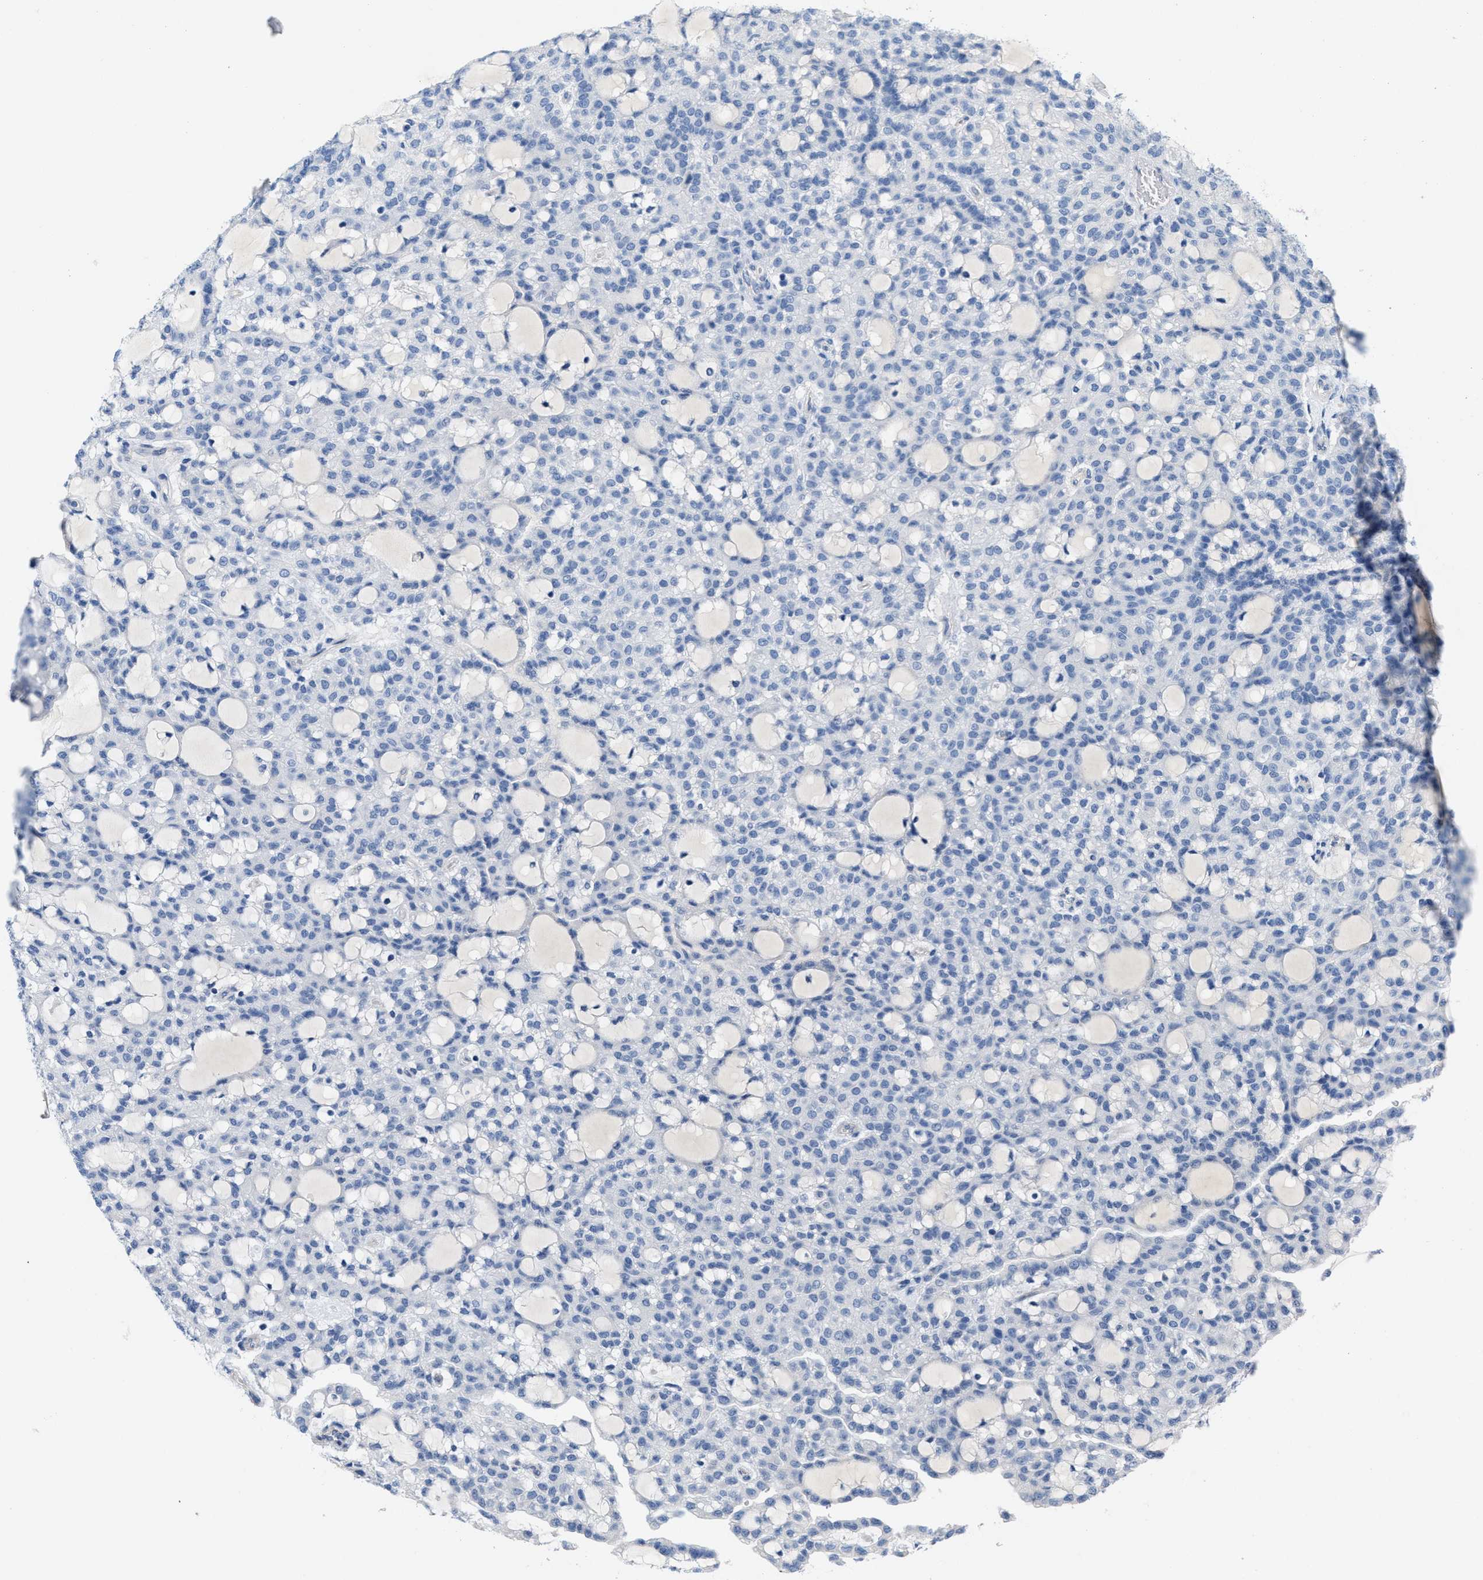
{"staining": {"intensity": "negative", "quantity": "none", "location": "none"}, "tissue": "renal cancer", "cell_type": "Tumor cells", "image_type": "cancer", "snomed": [{"axis": "morphology", "description": "Adenocarcinoma, NOS"}, {"axis": "topography", "description": "Kidney"}], "caption": "Tumor cells show no significant protein positivity in adenocarcinoma (renal). (Stains: DAB (3,3'-diaminobenzidine) immunohistochemistry with hematoxylin counter stain, Microscopy: brightfield microscopy at high magnification).", "gene": "CPA2", "patient": {"sex": "male", "age": 63}}